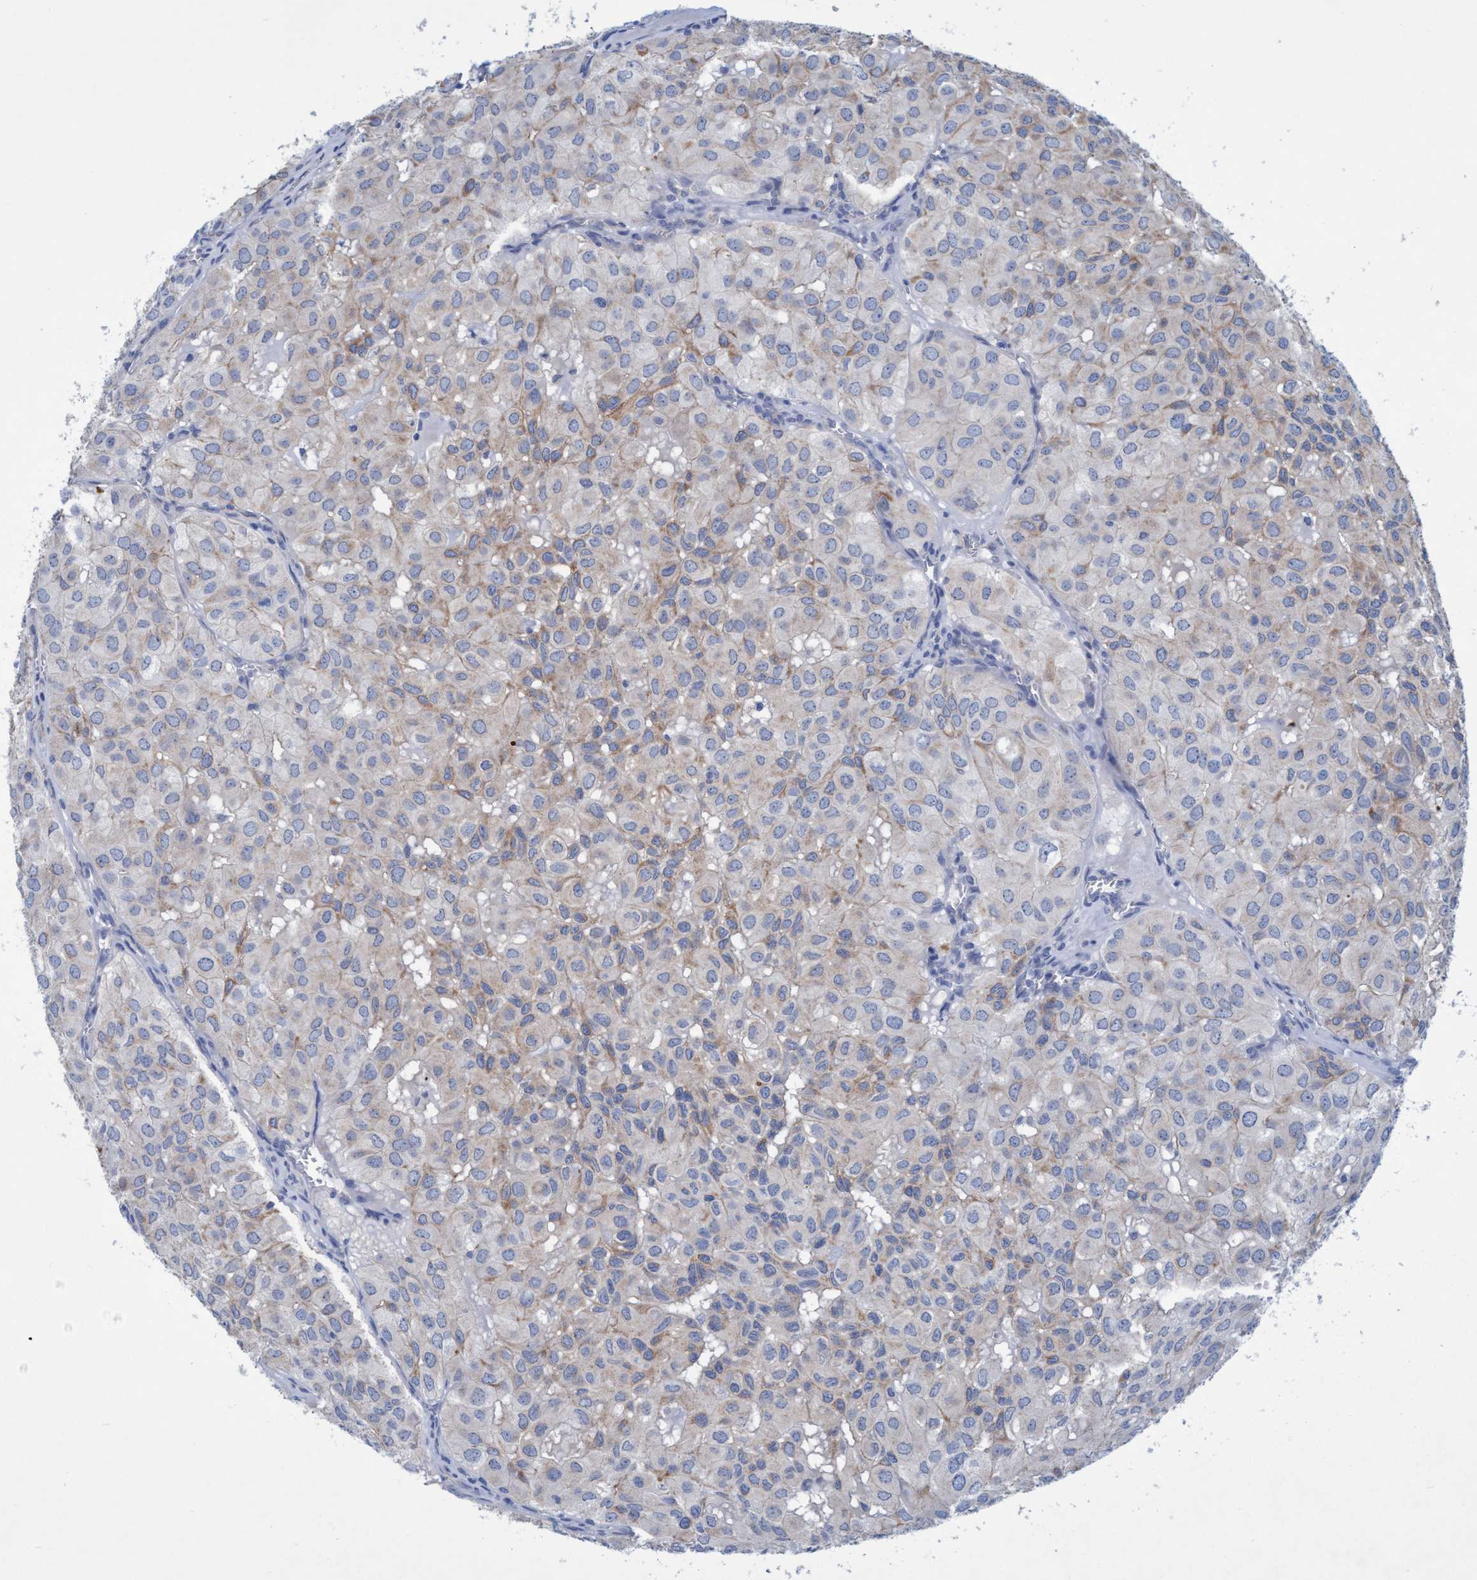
{"staining": {"intensity": "weak", "quantity": "25%-75%", "location": "cytoplasmic/membranous"}, "tissue": "head and neck cancer", "cell_type": "Tumor cells", "image_type": "cancer", "snomed": [{"axis": "morphology", "description": "Adenocarcinoma, NOS"}, {"axis": "topography", "description": "Salivary gland, NOS"}, {"axis": "topography", "description": "Head-Neck"}], "caption": "The image exhibits a brown stain indicating the presence of a protein in the cytoplasmic/membranous of tumor cells in head and neck adenocarcinoma.", "gene": "GULP1", "patient": {"sex": "female", "age": 76}}